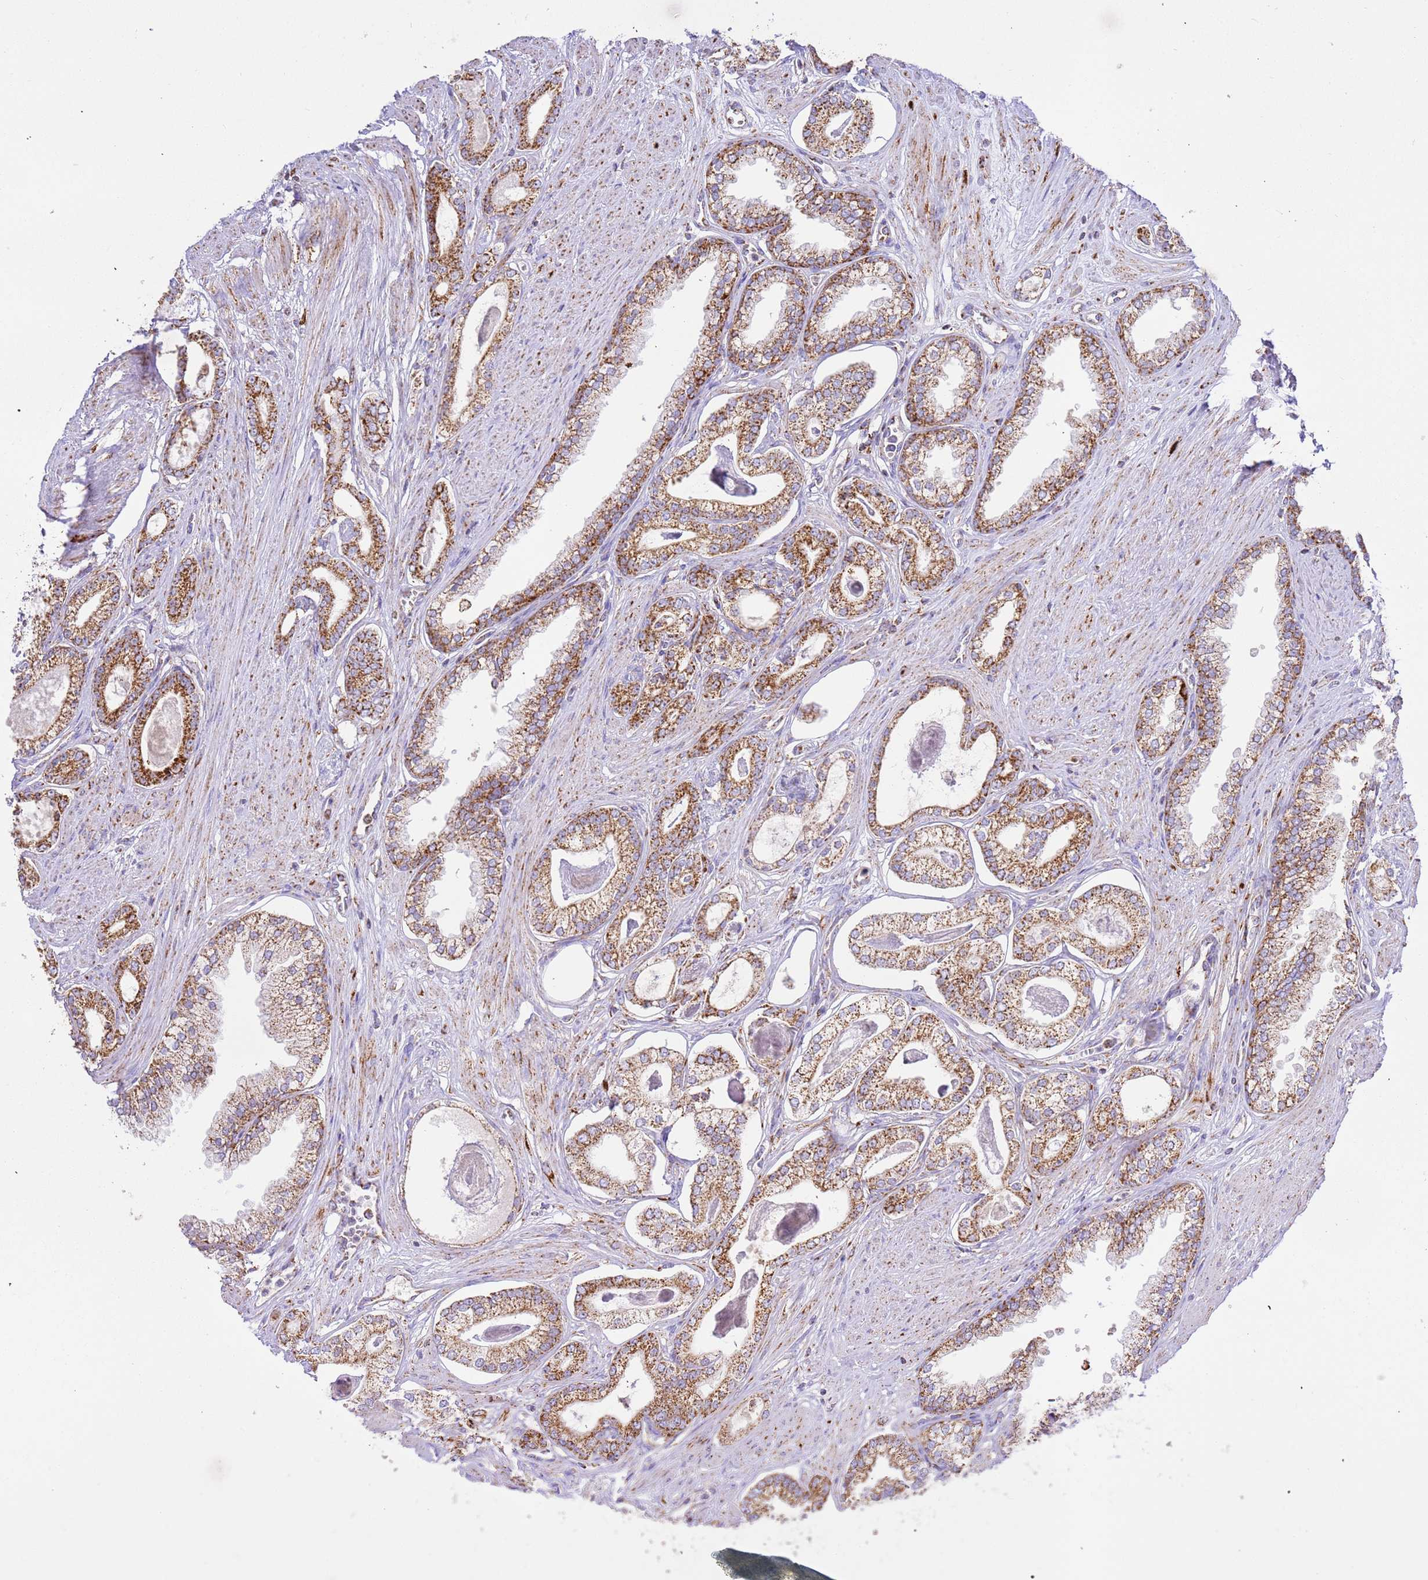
{"staining": {"intensity": "strong", "quantity": ">75%", "location": "cytoplasmic/membranous"}, "tissue": "prostate cancer", "cell_type": "Tumor cells", "image_type": "cancer", "snomed": [{"axis": "morphology", "description": "Adenocarcinoma, Low grade"}, {"axis": "topography", "description": "Prostate"}], "caption": "Immunohistochemistry (IHC) staining of prostate adenocarcinoma (low-grade), which demonstrates high levels of strong cytoplasmic/membranous staining in approximately >75% of tumor cells indicating strong cytoplasmic/membranous protein positivity. The staining was performed using DAB (brown) for protein detection and nuclei were counterstained in hematoxylin (blue).", "gene": "ZBTB39", "patient": {"sex": "male", "age": 60}}